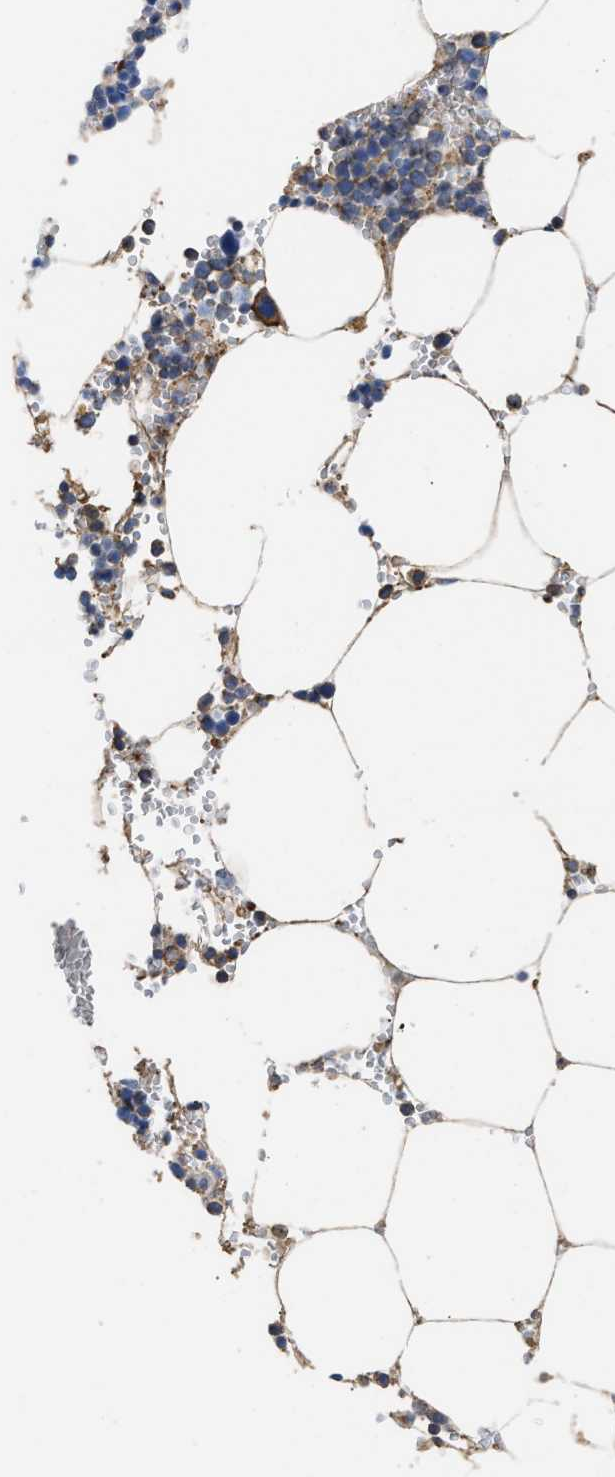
{"staining": {"intensity": "moderate", "quantity": "<25%", "location": "cytoplasmic/membranous"}, "tissue": "bone marrow", "cell_type": "Hematopoietic cells", "image_type": "normal", "snomed": [{"axis": "morphology", "description": "Normal tissue, NOS"}, {"axis": "topography", "description": "Bone marrow"}], "caption": "Immunohistochemistry histopathology image of benign bone marrow: bone marrow stained using immunohistochemistry exhibits low levels of moderate protein expression localized specifically in the cytoplasmic/membranous of hematopoietic cells, appearing as a cytoplasmic/membranous brown color.", "gene": "USP4", "patient": {"sex": "male", "age": 70}}